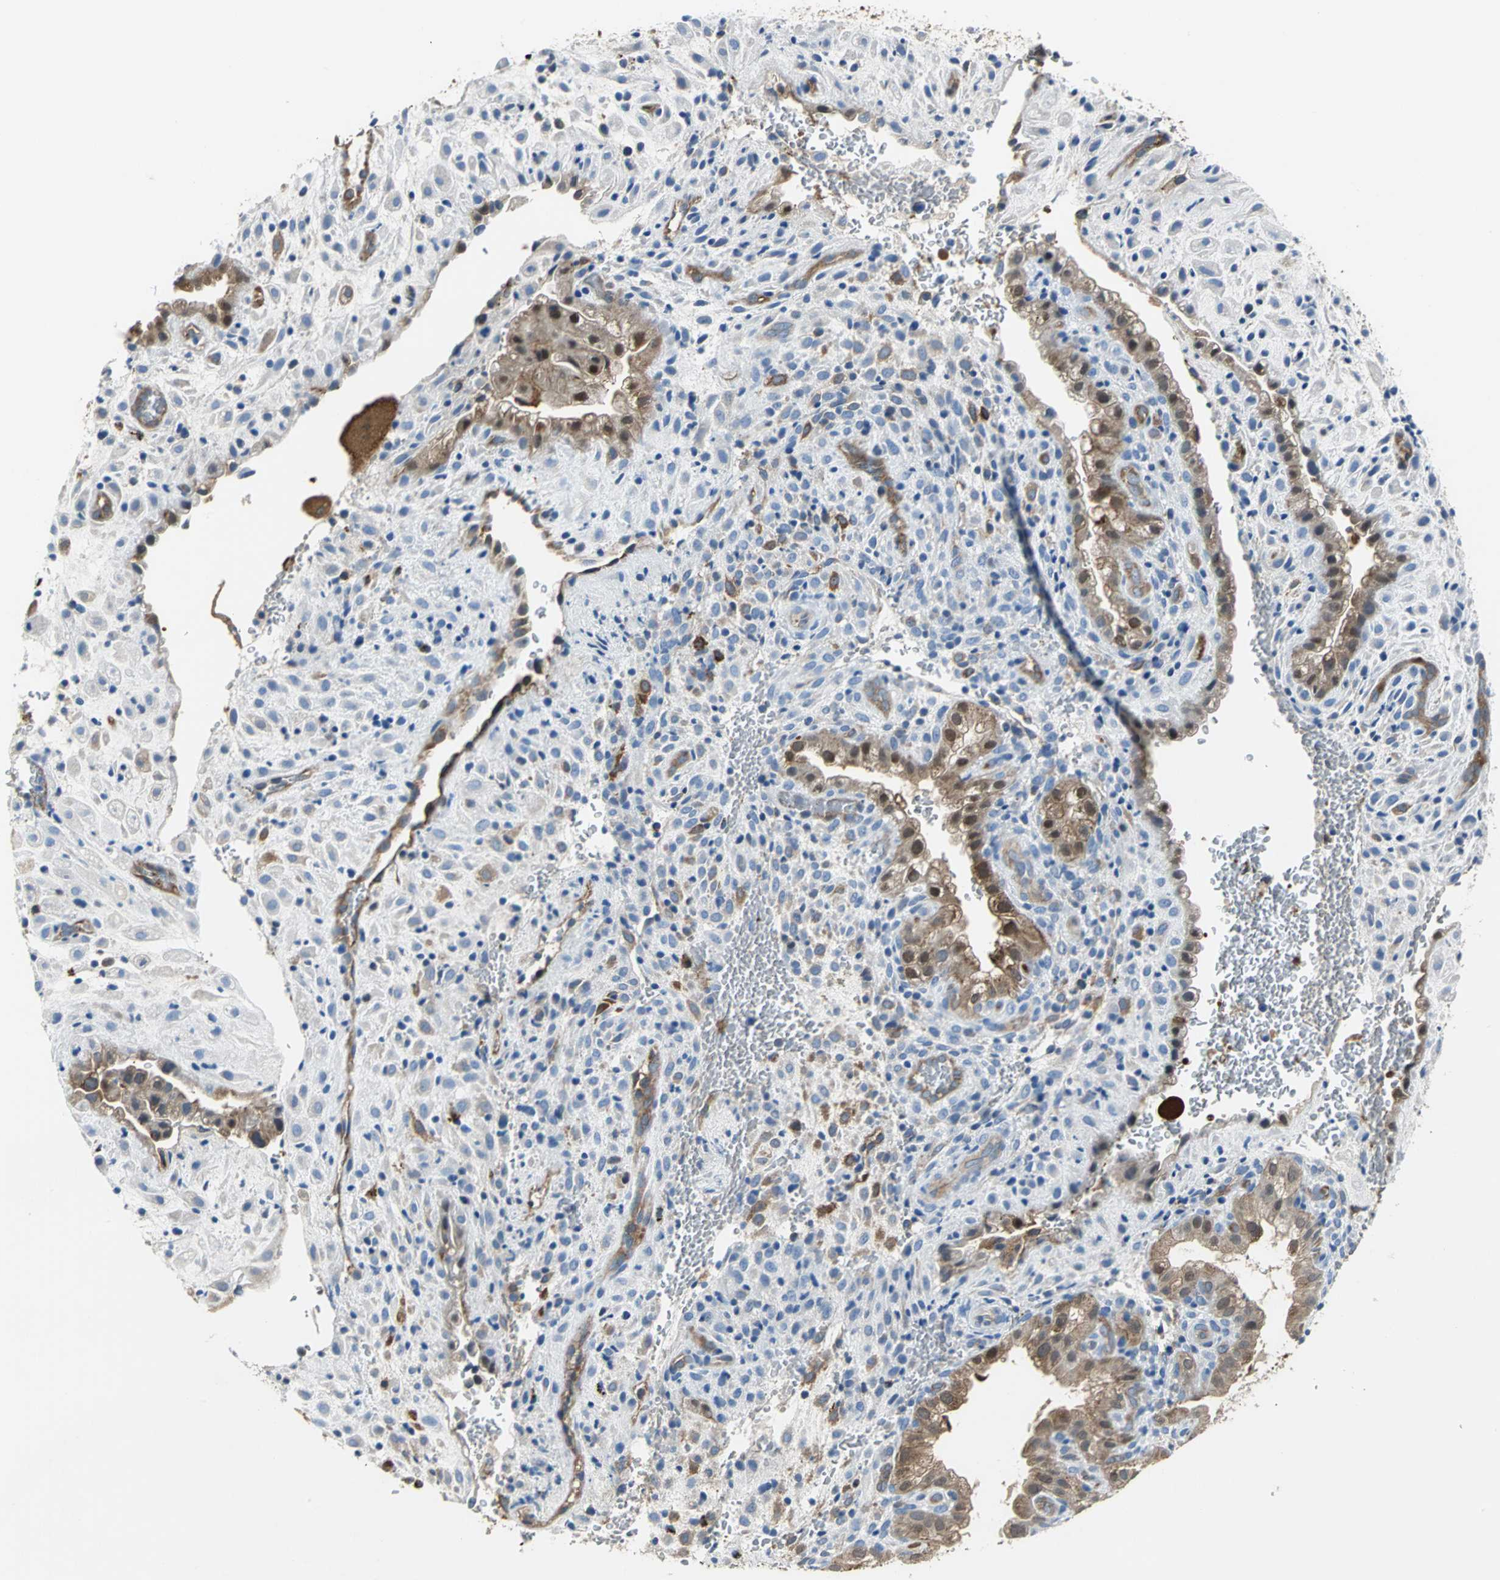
{"staining": {"intensity": "moderate", "quantity": "25%-75%", "location": "cytoplasmic/membranous"}, "tissue": "placenta", "cell_type": "Decidual cells", "image_type": "normal", "snomed": [{"axis": "morphology", "description": "Normal tissue, NOS"}, {"axis": "topography", "description": "Placenta"}], "caption": "Decidual cells exhibit medium levels of moderate cytoplasmic/membranous positivity in about 25%-75% of cells in unremarkable human placenta. (DAB (3,3'-diaminobenzidine) IHC with brightfield microscopy, high magnification).", "gene": "ENSG00000285130", "patient": {"sex": "female", "age": 35}}